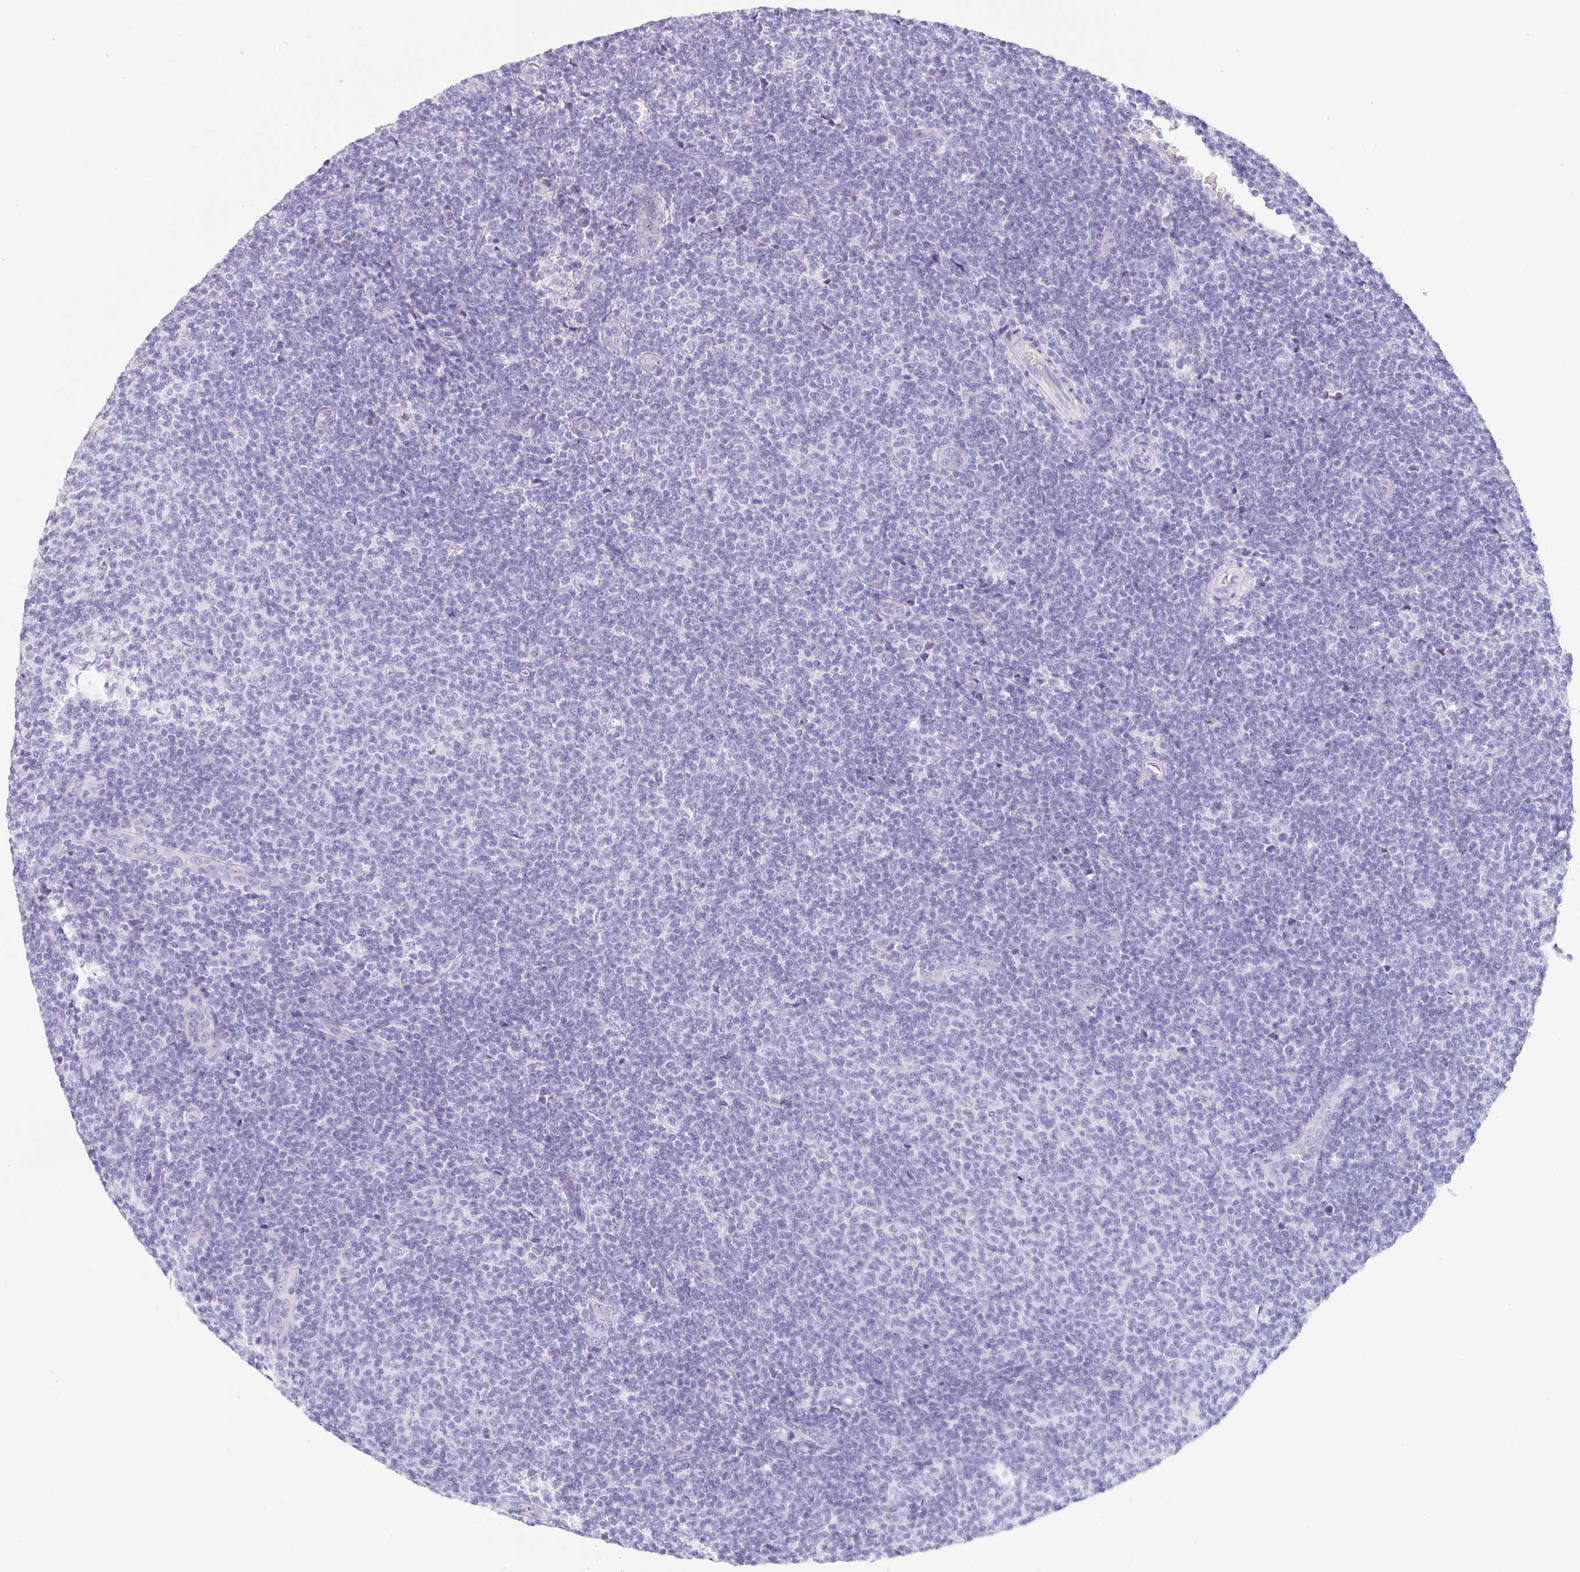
{"staining": {"intensity": "negative", "quantity": "none", "location": "none"}, "tissue": "lymphoma", "cell_type": "Tumor cells", "image_type": "cancer", "snomed": [{"axis": "morphology", "description": "Malignant lymphoma, non-Hodgkin's type, Low grade"}, {"axis": "topography", "description": "Lymph node"}], "caption": "Malignant lymphoma, non-Hodgkin's type (low-grade) was stained to show a protein in brown. There is no significant expression in tumor cells.", "gene": "KLK8", "patient": {"sex": "male", "age": 66}}